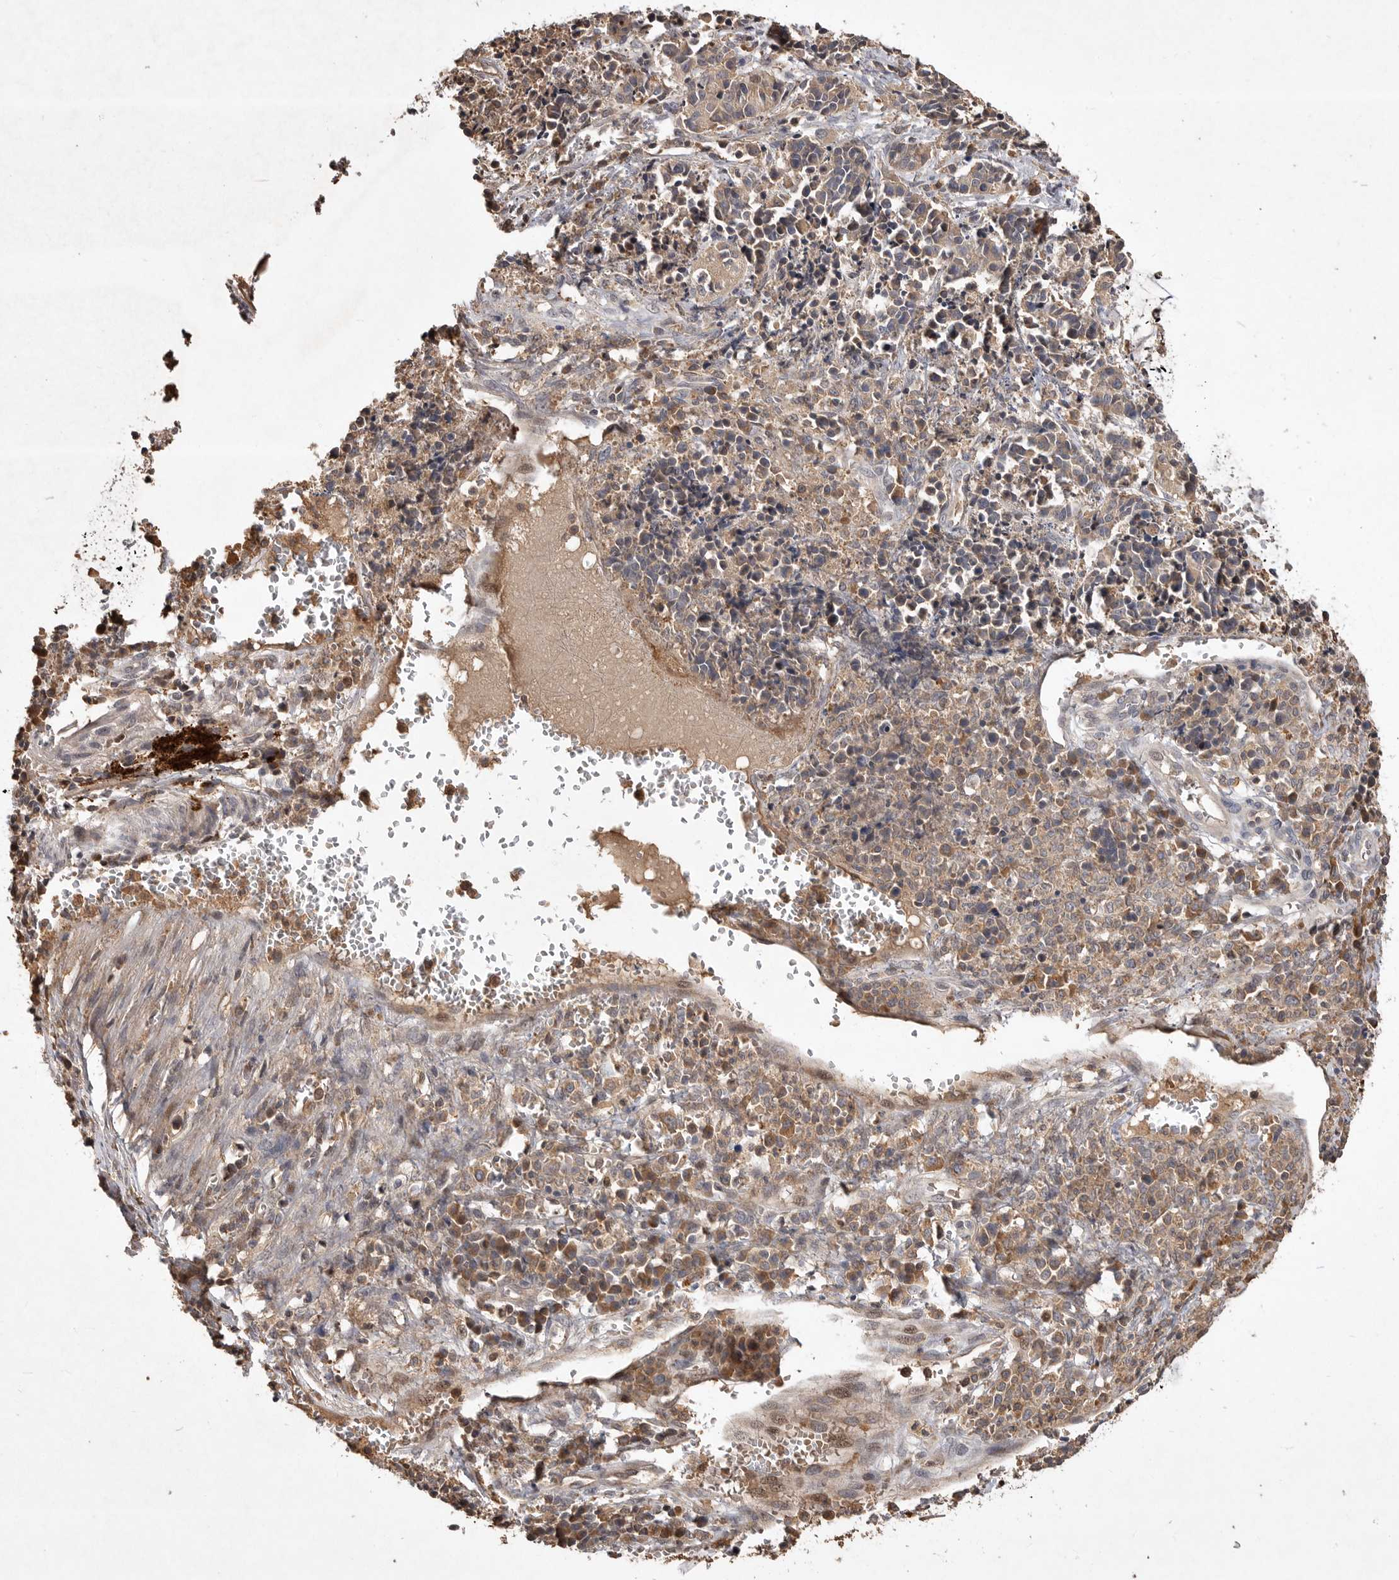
{"staining": {"intensity": "weak", "quantity": ">75%", "location": "cytoplasmic/membranous"}, "tissue": "cervical cancer", "cell_type": "Tumor cells", "image_type": "cancer", "snomed": [{"axis": "morphology", "description": "Normal tissue, NOS"}, {"axis": "morphology", "description": "Squamous cell carcinoma, NOS"}, {"axis": "topography", "description": "Cervix"}], "caption": "DAB immunohistochemical staining of human cervical cancer reveals weak cytoplasmic/membranous protein staining in about >75% of tumor cells.", "gene": "VN1R4", "patient": {"sex": "female", "age": 35}}